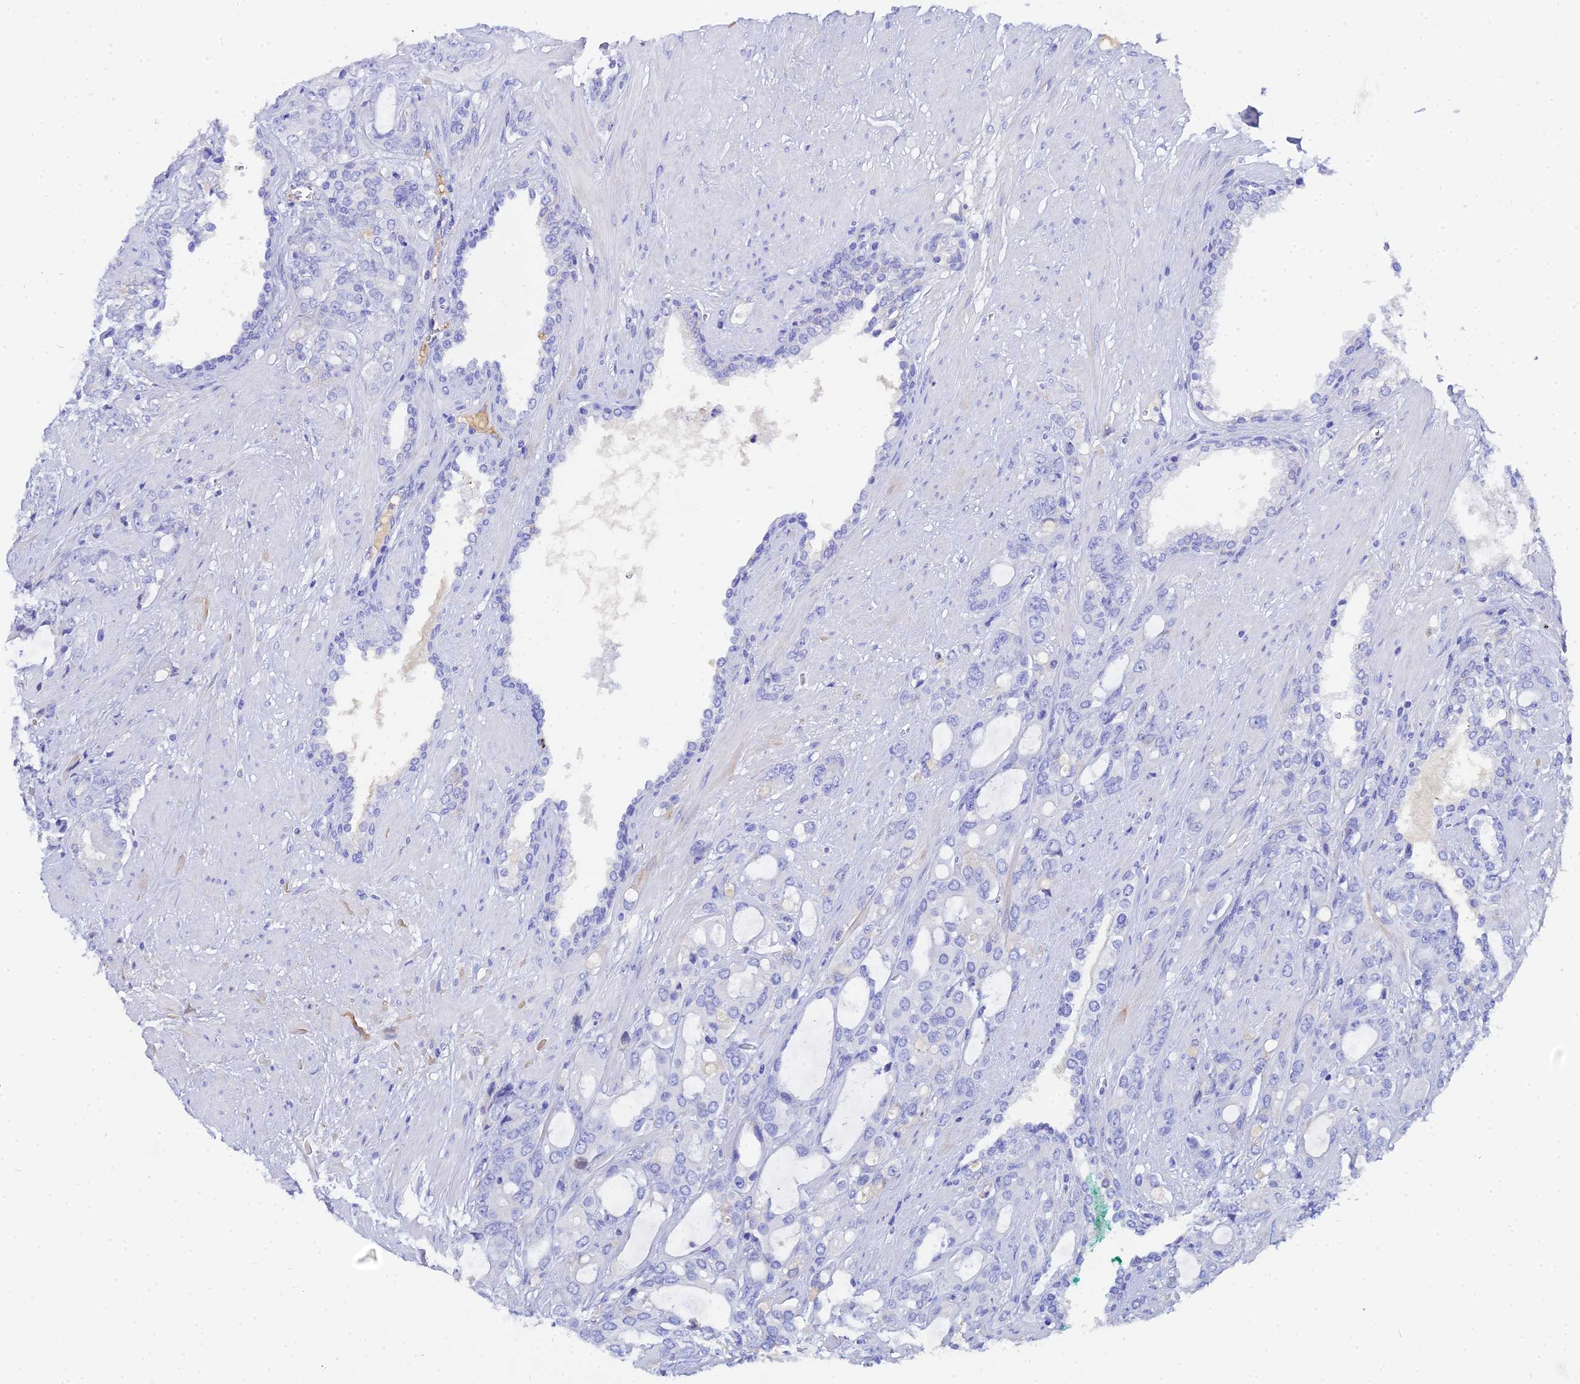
{"staining": {"intensity": "negative", "quantity": "none", "location": "none"}, "tissue": "prostate cancer", "cell_type": "Tumor cells", "image_type": "cancer", "snomed": [{"axis": "morphology", "description": "Adenocarcinoma, High grade"}, {"axis": "topography", "description": "Prostate"}], "caption": "Prostate high-grade adenocarcinoma was stained to show a protein in brown. There is no significant positivity in tumor cells. (DAB IHC visualized using brightfield microscopy, high magnification).", "gene": "CELA3A", "patient": {"sex": "male", "age": 72}}